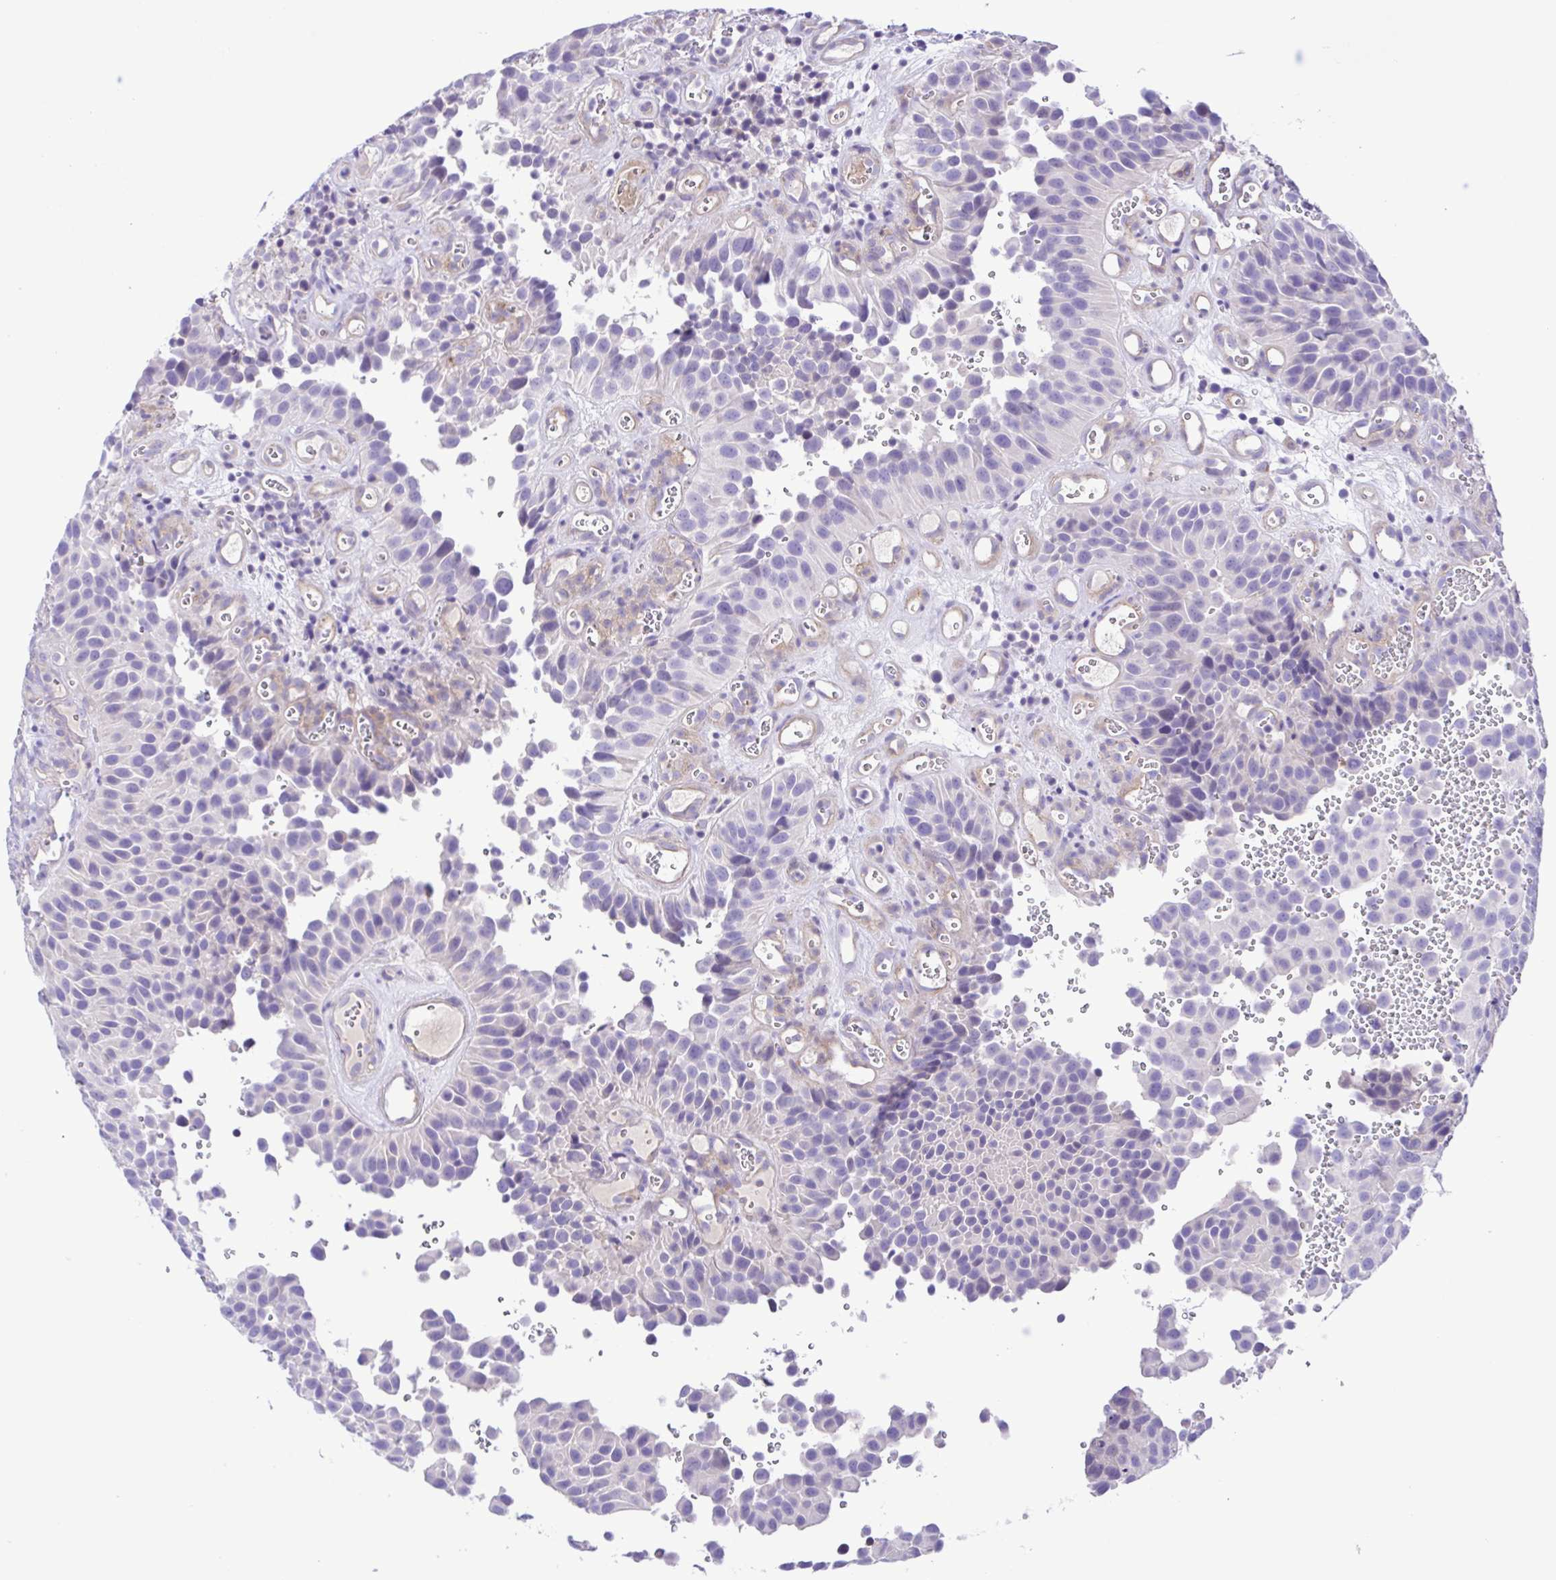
{"staining": {"intensity": "negative", "quantity": "none", "location": "none"}, "tissue": "urothelial cancer", "cell_type": "Tumor cells", "image_type": "cancer", "snomed": [{"axis": "morphology", "description": "Urothelial carcinoma, Low grade"}, {"axis": "topography", "description": "Urinary bladder"}], "caption": "This is a image of immunohistochemistry (IHC) staining of urothelial carcinoma (low-grade), which shows no expression in tumor cells.", "gene": "ISM2", "patient": {"sex": "male", "age": 76}}